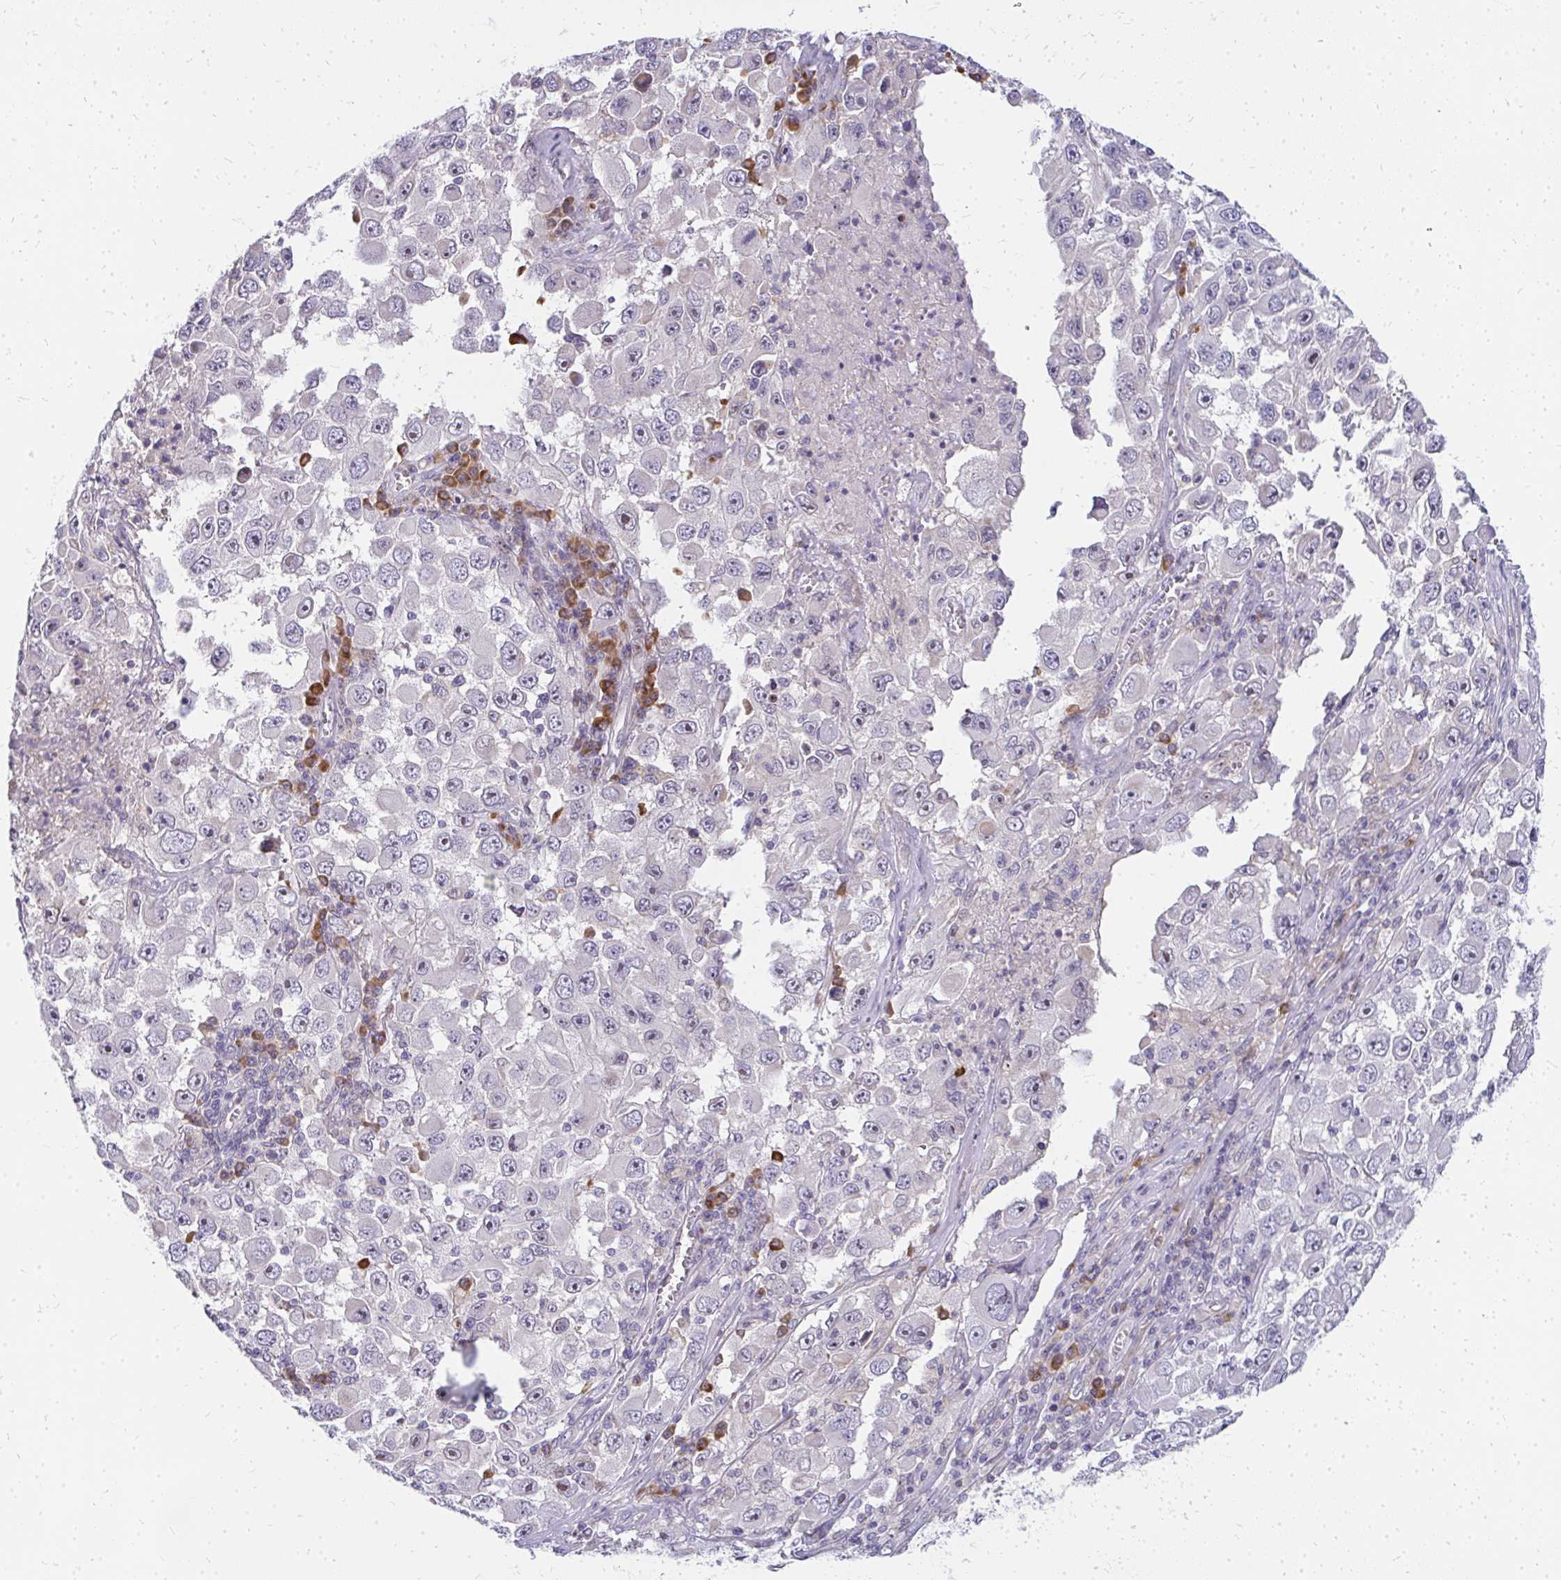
{"staining": {"intensity": "negative", "quantity": "none", "location": "none"}, "tissue": "melanoma", "cell_type": "Tumor cells", "image_type": "cancer", "snomed": [{"axis": "morphology", "description": "Malignant melanoma, Metastatic site"}, {"axis": "topography", "description": "Lymph node"}], "caption": "Human melanoma stained for a protein using immunohistochemistry (IHC) exhibits no positivity in tumor cells.", "gene": "FAM9A", "patient": {"sex": "female", "age": 67}}